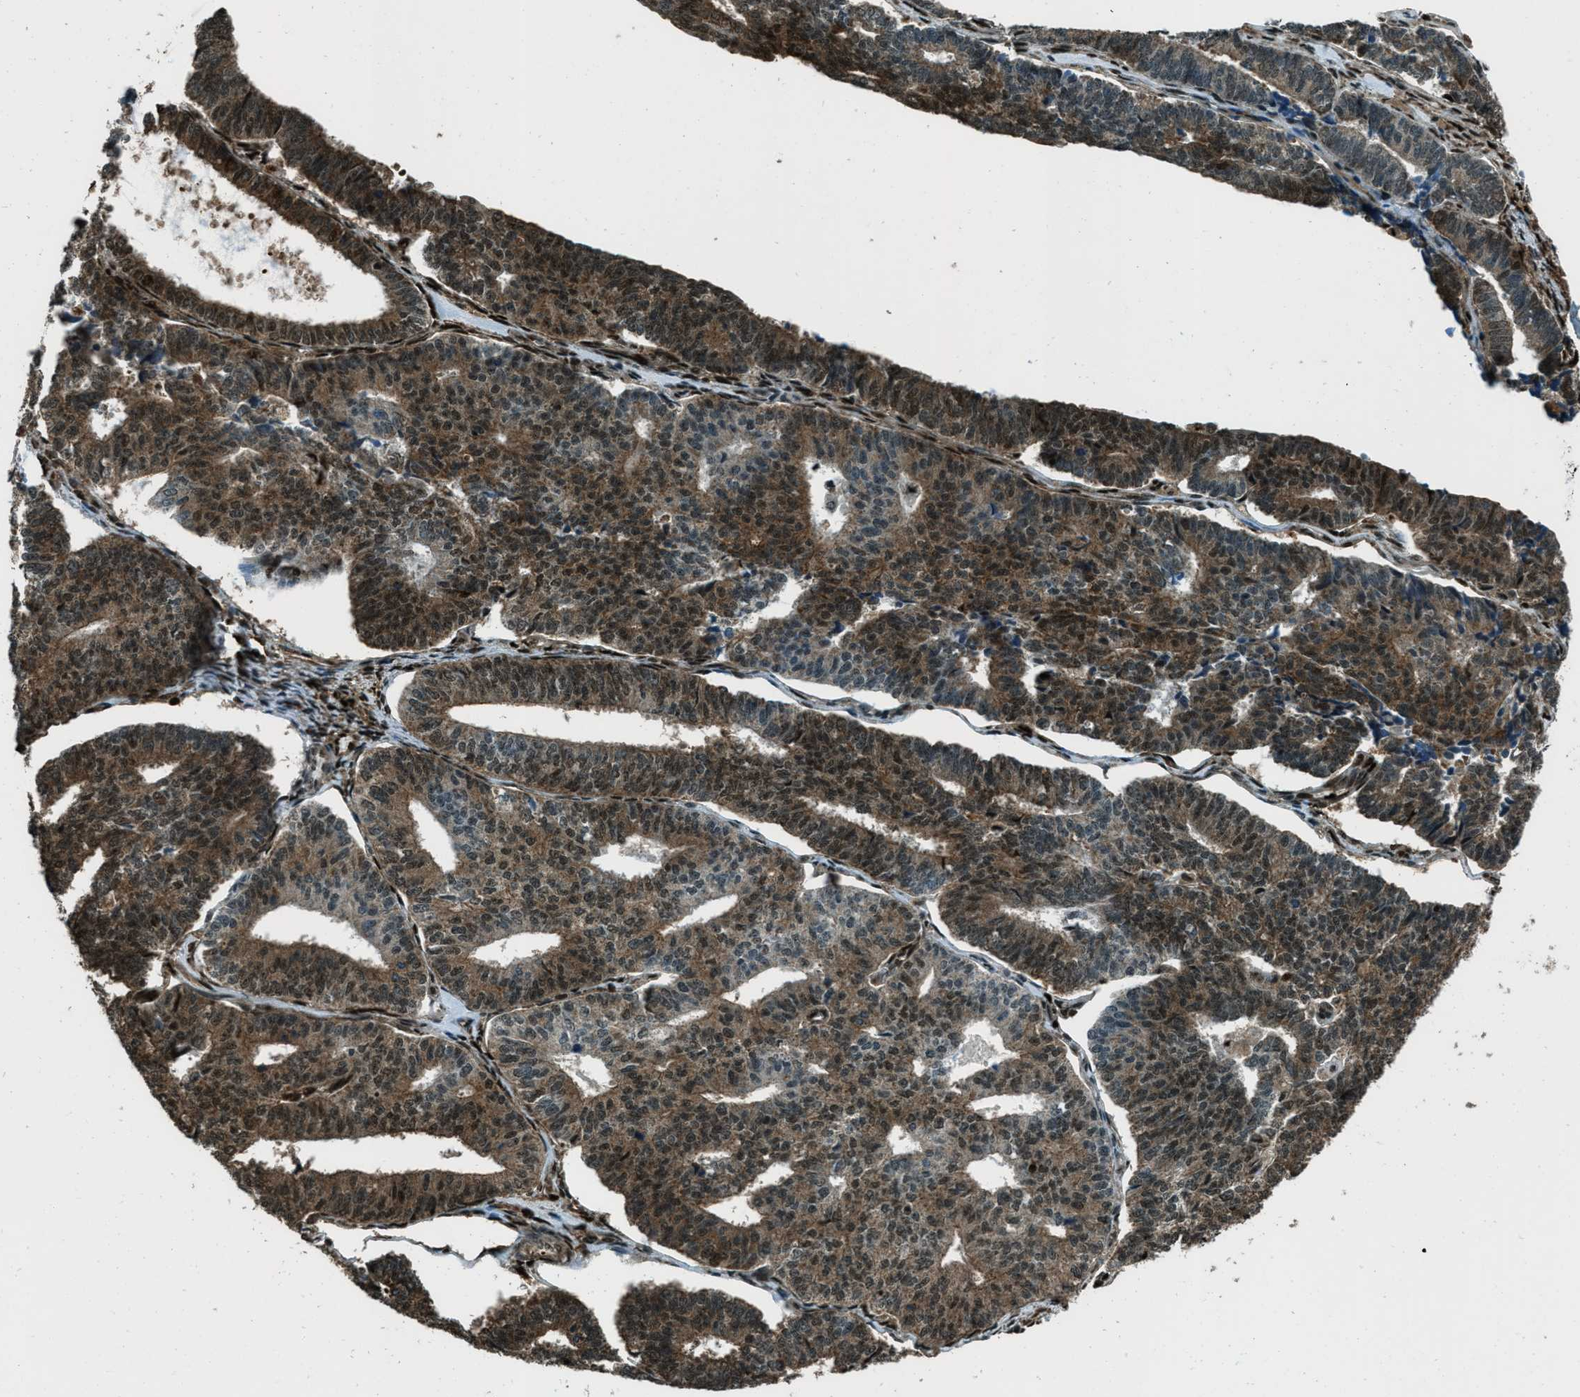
{"staining": {"intensity": "strong", "quantity": "25%-75%", "location": "cytoplasmic/membranous,nuclear"}, "tissue": "endometrial cancer", "cell_type": "Tumor cells", "image_type": "cancer", "snomed": [{"axis": "morphology", "description": "Adenocarcinoma, NOS"}, {"axis": "topography", "description": "Endometrium"}], "caption": "Protein expression analysis of adenocarcinoma (endometrial) demonstrates strong cytoplasmic/membranous and nuclear staining in approximately 25%-75% of tumor cells.", "gene": "TARDBP", "patient": {"sex": "female", "age": 70}}